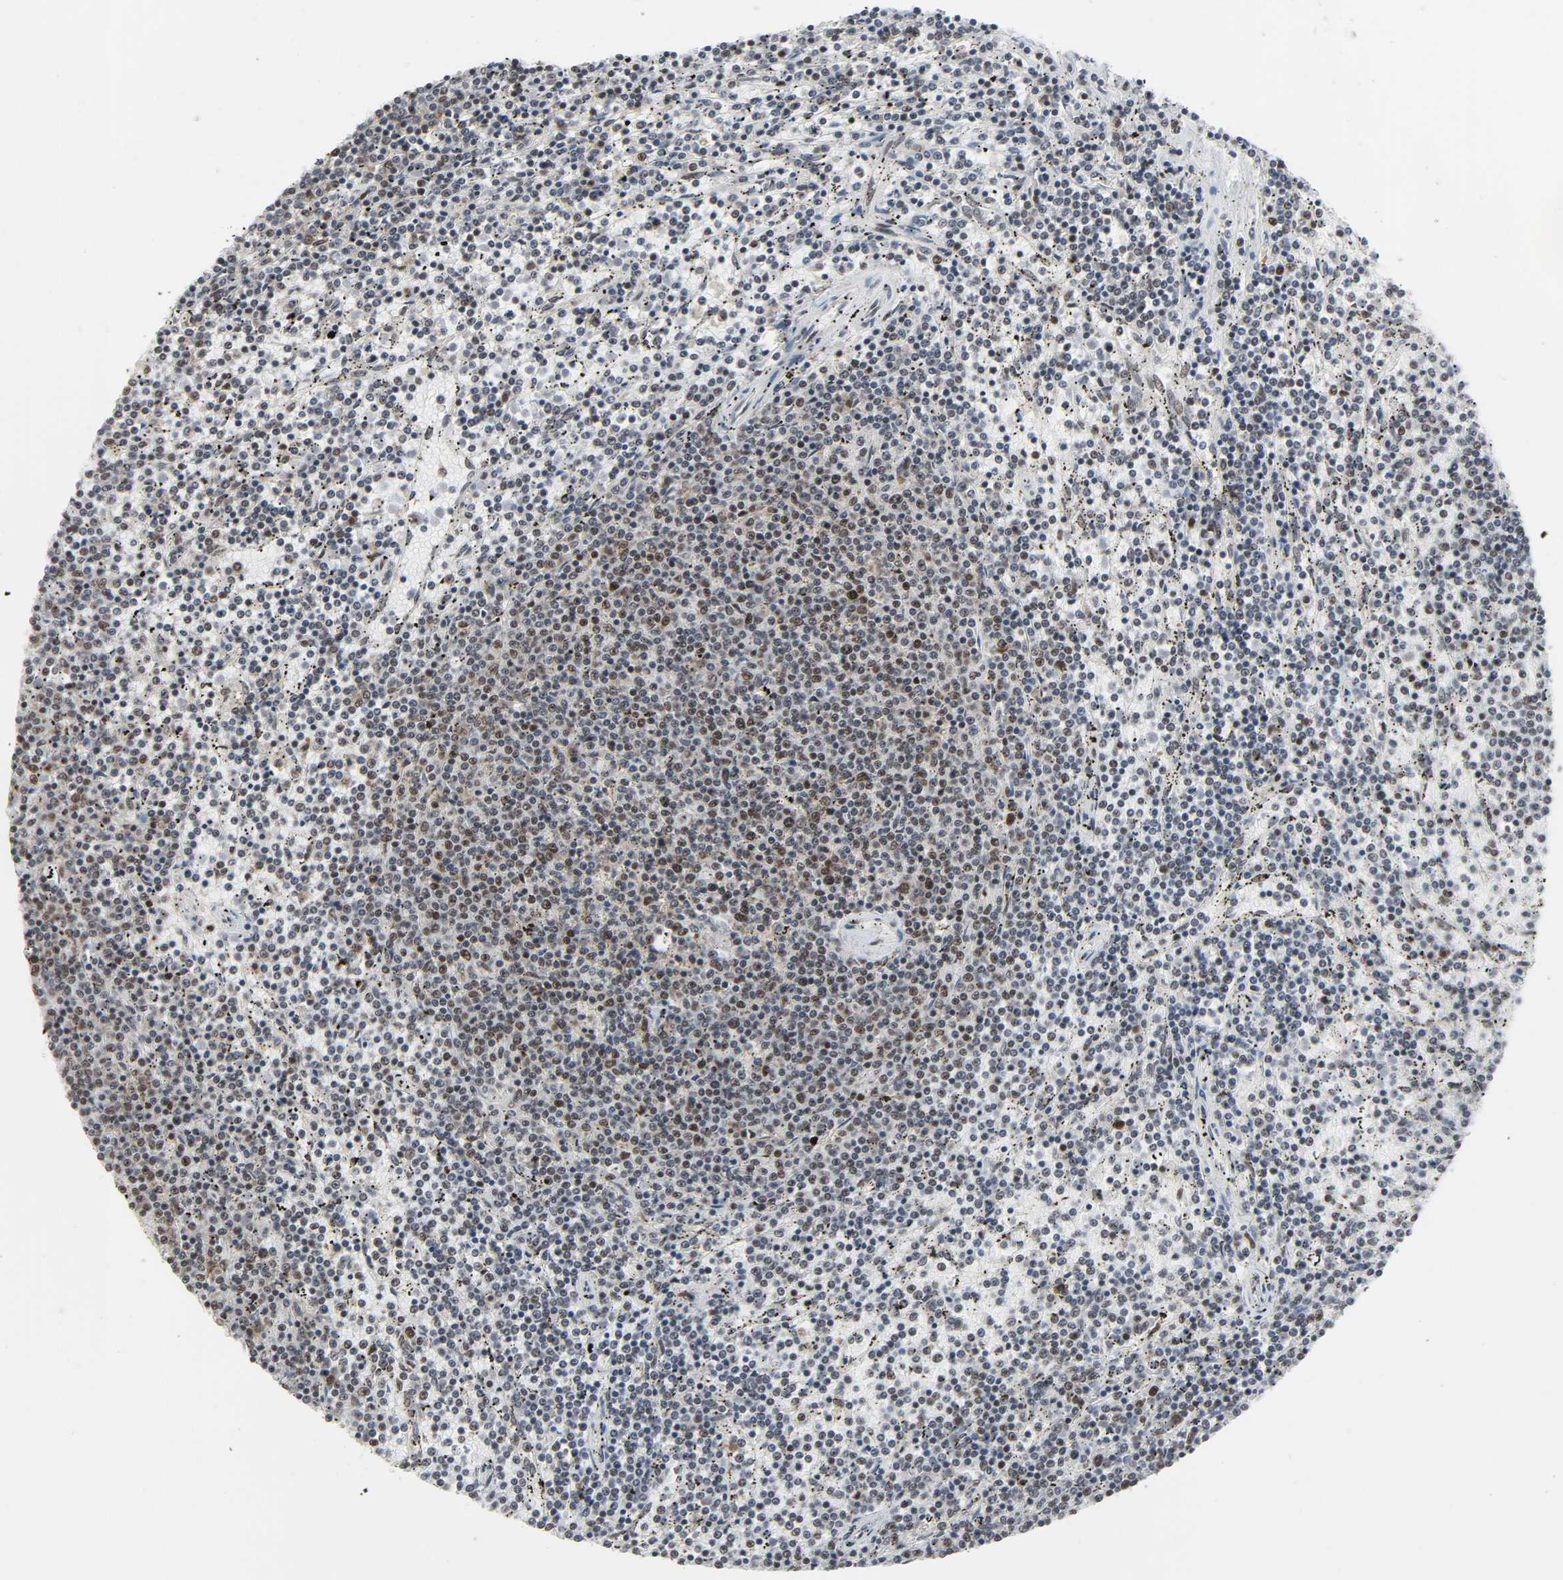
{"staining": {"intensity": "weak", "quantity": "25%-75%", "location": "nuclear"}, "tissue": "lymphoma", "cell_type": "Tumor cells", "image_type": "cancer", "snomed": [{"axis": "morphology", "description": "Malignant lymphoma, non-Hodgkin's type, Low grade"}, {"axis": "topography", "description": "Spleen"}], "caption": "Tumor cells show weak nuclear staining in approximately 25%-75% of cells in lymphoma.", "gene": "CDK7", "patient": {"sex": "female", "age": 50}}